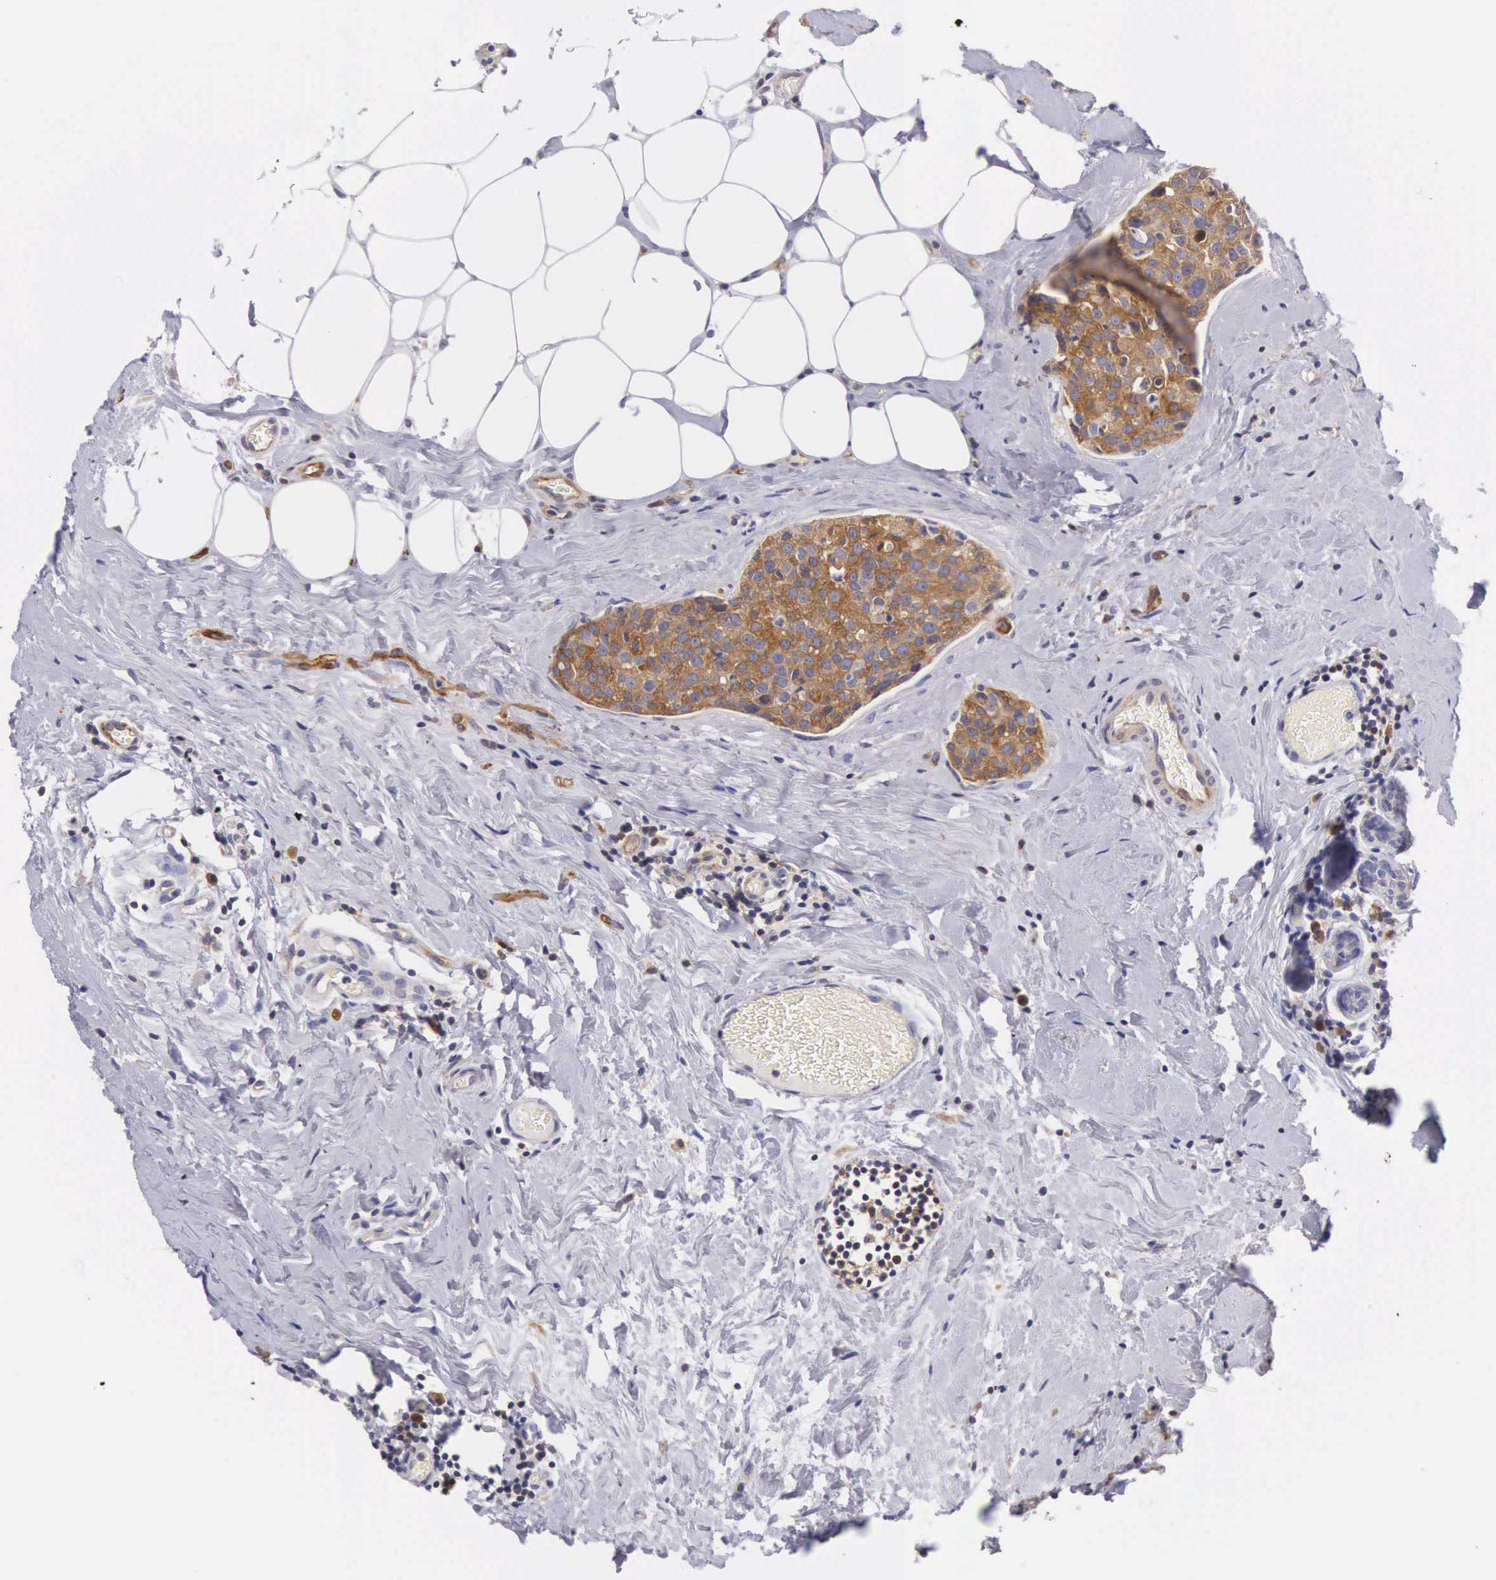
{"staining": {"intensity": "moderate", "quantity": ">75%", "location": "cytoplasmic/membranous"}, "tissue": "breast cancer", "cell_type": "Tumor cells", "image_type": "cancer", "snomed": [{"axis": "morphology", "description": "Duct carcinoma"}, {"axis": "topography", "description": "Breast"}], "caption": "Protein expression analysis of human breast cancer (intraductal carcinoma) reveals moderate cytoplasmic/membranous positivity in about >75% of tumor cells.", "gene": "OSBPL3", "patient": {"sex": "female", "age": 45}}